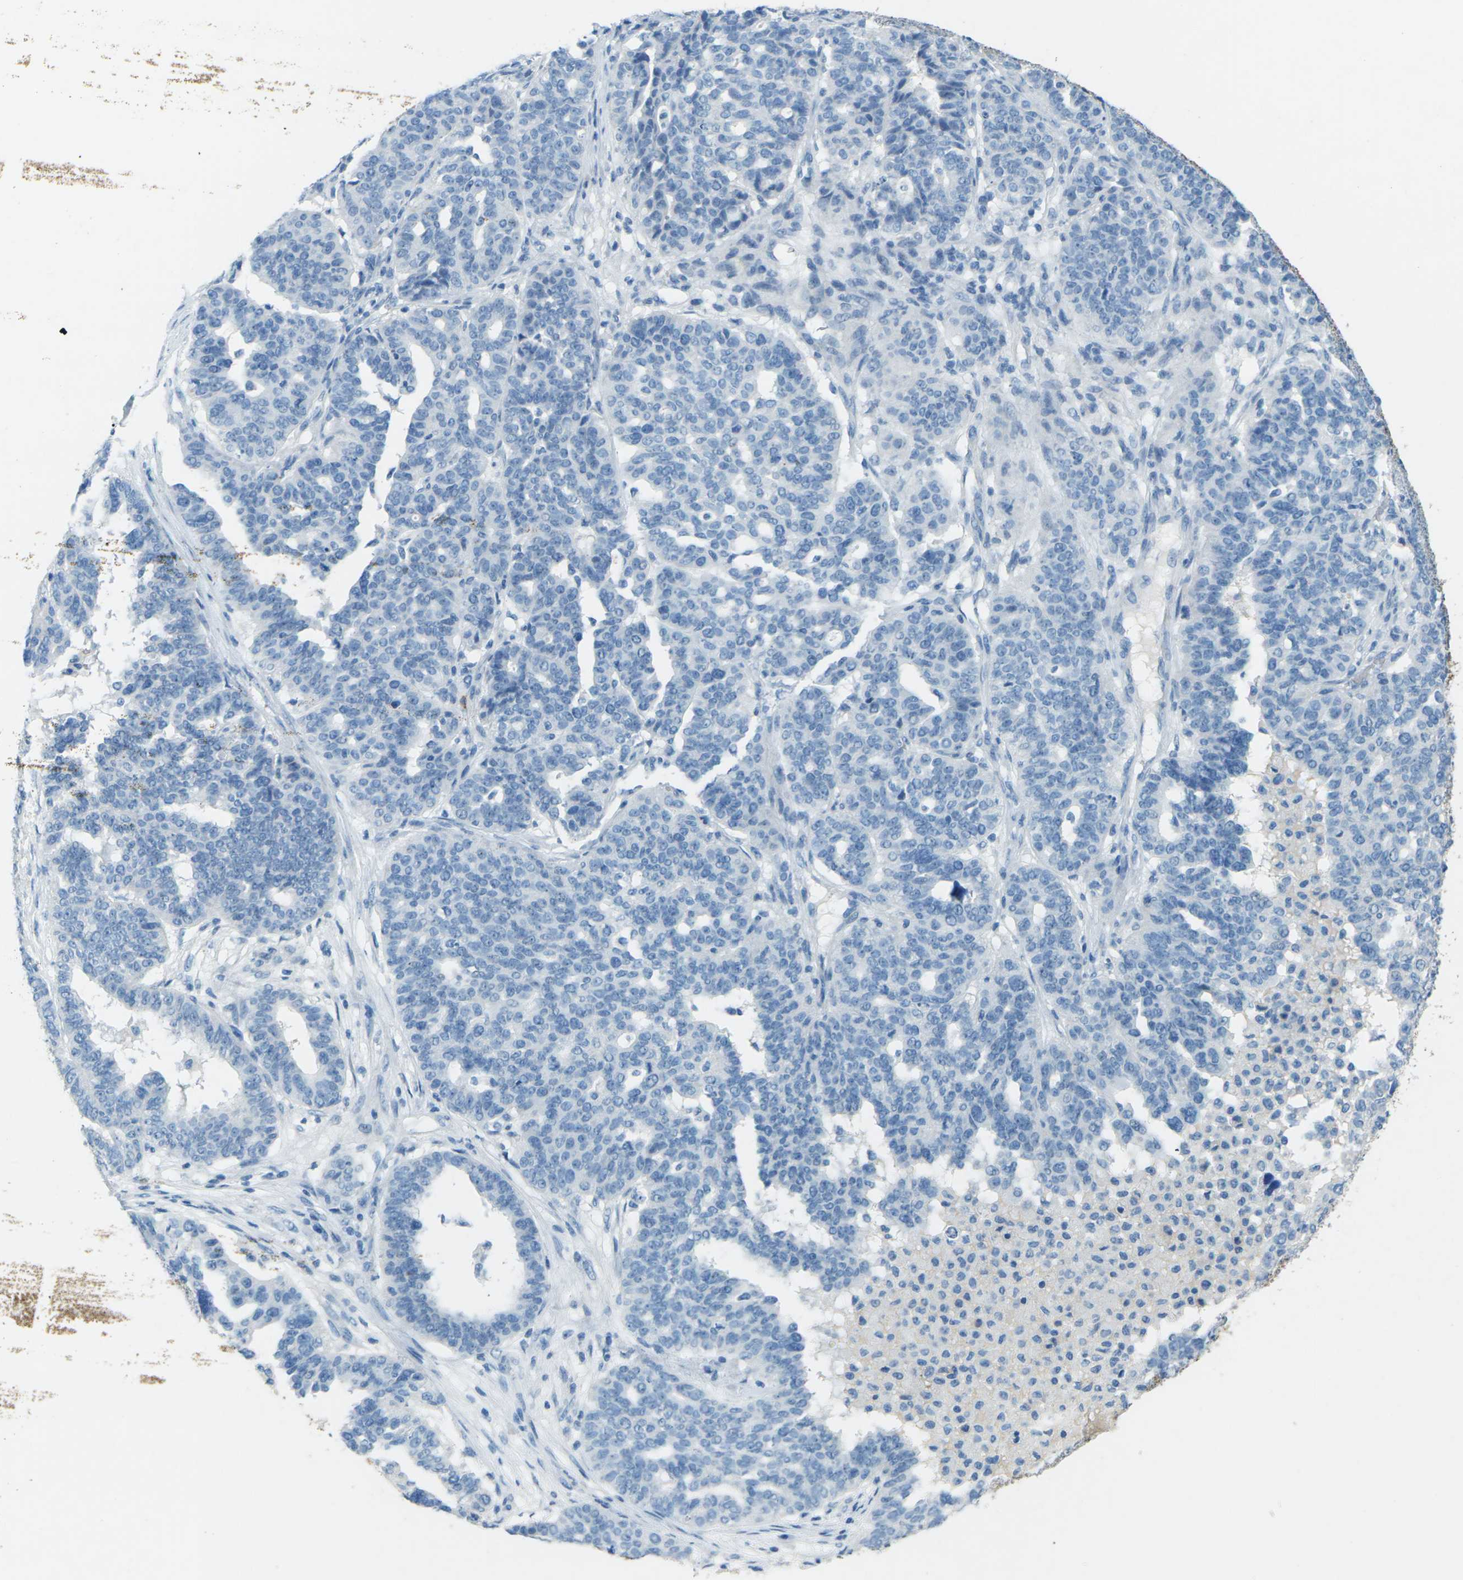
{"staining": {"intensity": "negative", "quantity": "none", "location": "none"}, "tissue": "ovarian cancer", "cell_type": "Tumor cells", "image_type": "cancer", "snomed": [{"axis": "morphology", "description": "Cystadenocarcinoma, serous, NOS"}, {"axis": "topography", "description": "Ovary"}], "caption": "Immunohistochemistry image of ovarian cancer stained for a protein (brown), which demonstrates no positivity in tumor cells.", "gene": "CDH16", "patient": {"sex": "female", "age": 59}}